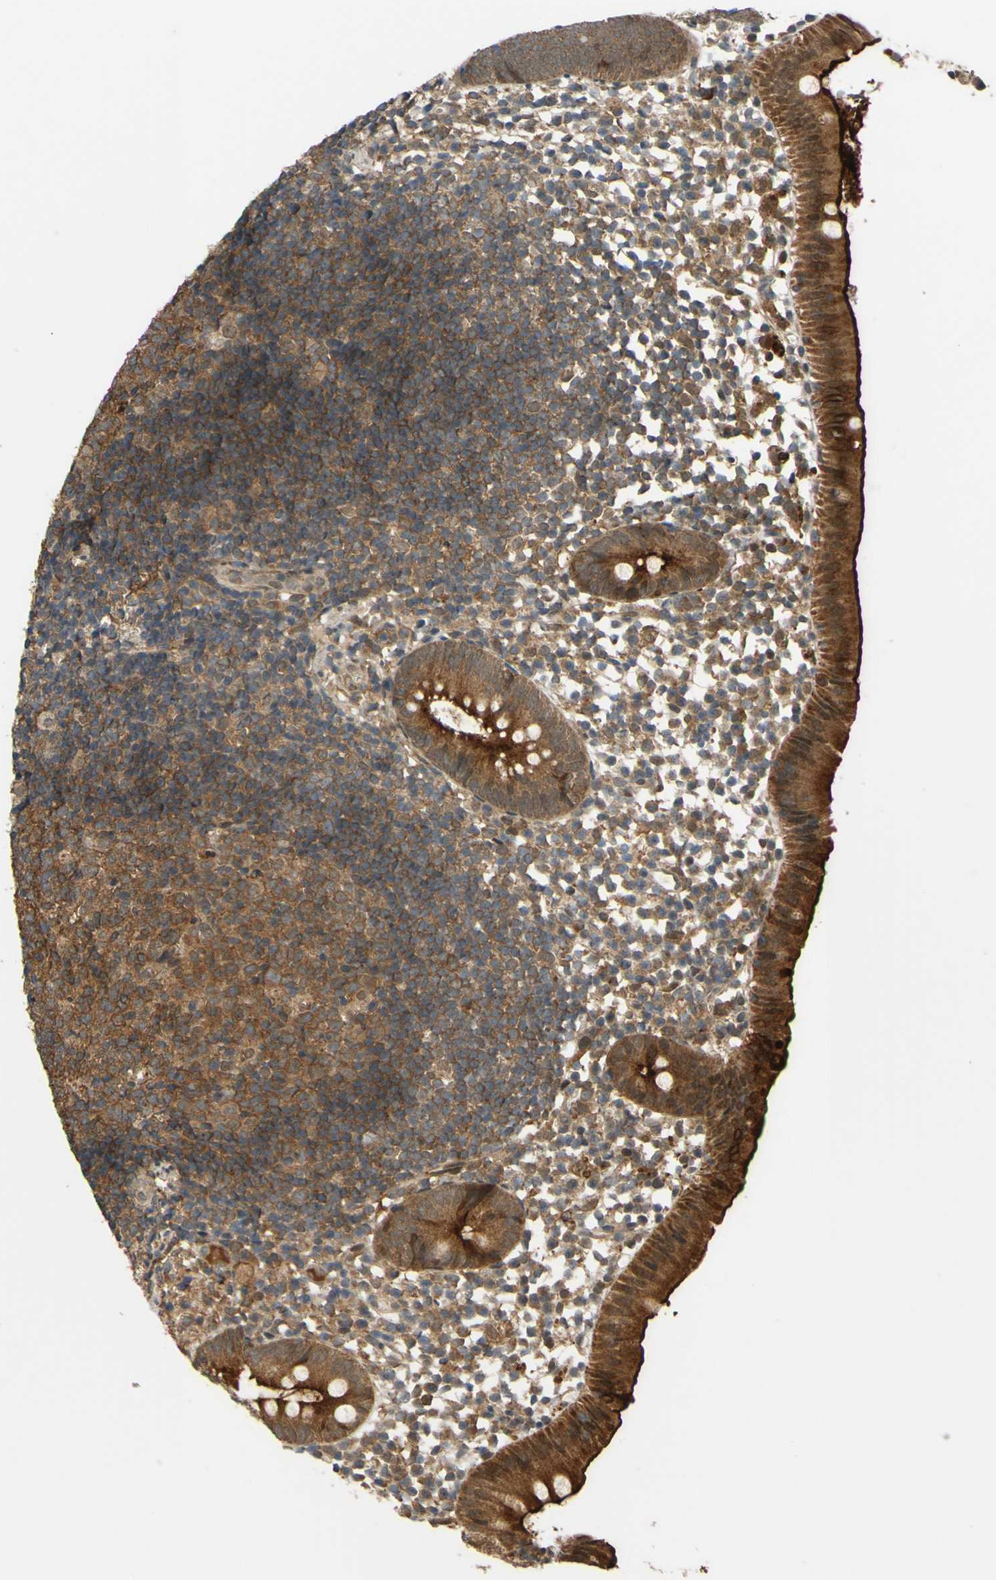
{"staining": {"intensity": "strong", "quantity": ">75%", "location": "cytoplasmic/membranous"}, "tissue": "appendix", "cell_type": "Glandular cells", "image_type": "normal", "snomed": [{"axis": "morphology", "description": "Normal tissue, NOS"}, {"axis": "topography", "description": "Appendix"}], "caption": "This photomicrograph exhibits benign appendix stained with immunohistochemistry (IHC) to label a protein in brown. The cytoplasmic/membranous of glandular cells show strong positivity for the protein. Nuclei are counter-stained blue.", "gene": "ABCC8", "patient": {"sex": "female", "age": 20}}